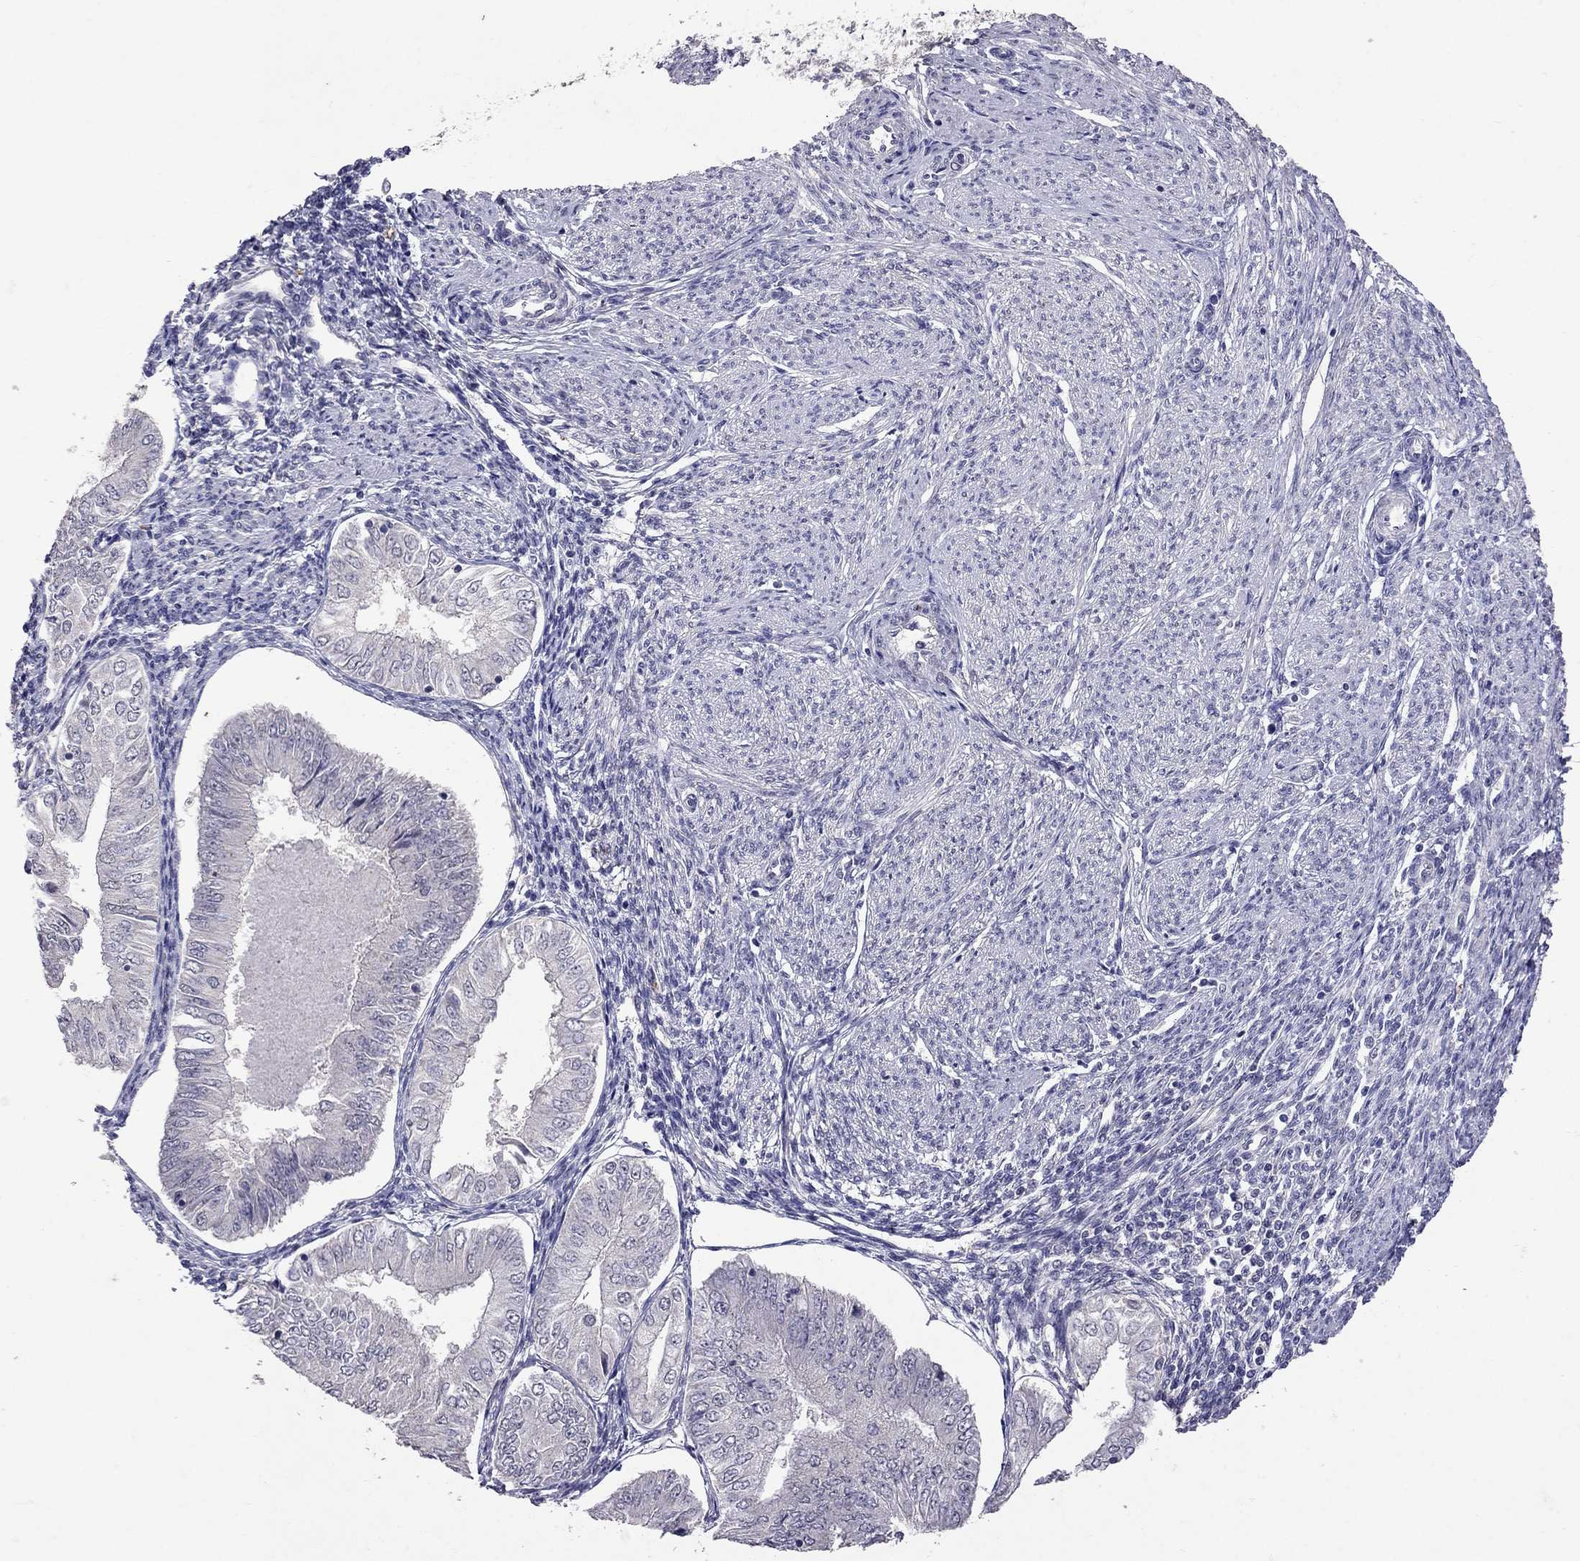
{"staining": {"intensity": "negative", "quantity": "none", "location": "none"}, "tissue": "endometrial cancer", "cell_type": "Tumor cells", "image_type": "cancer", "snomed": [{"axis": "morphology", "description": "Adenocarcinoma, NOS"}, {"axis": "topography", "description": "Endometrium"}], "caption": "Tumor cells show no significant positivity in endometrial adenocarcinoma.", "gene": "FST", "patient": {"sex": "female", "age": 53}}